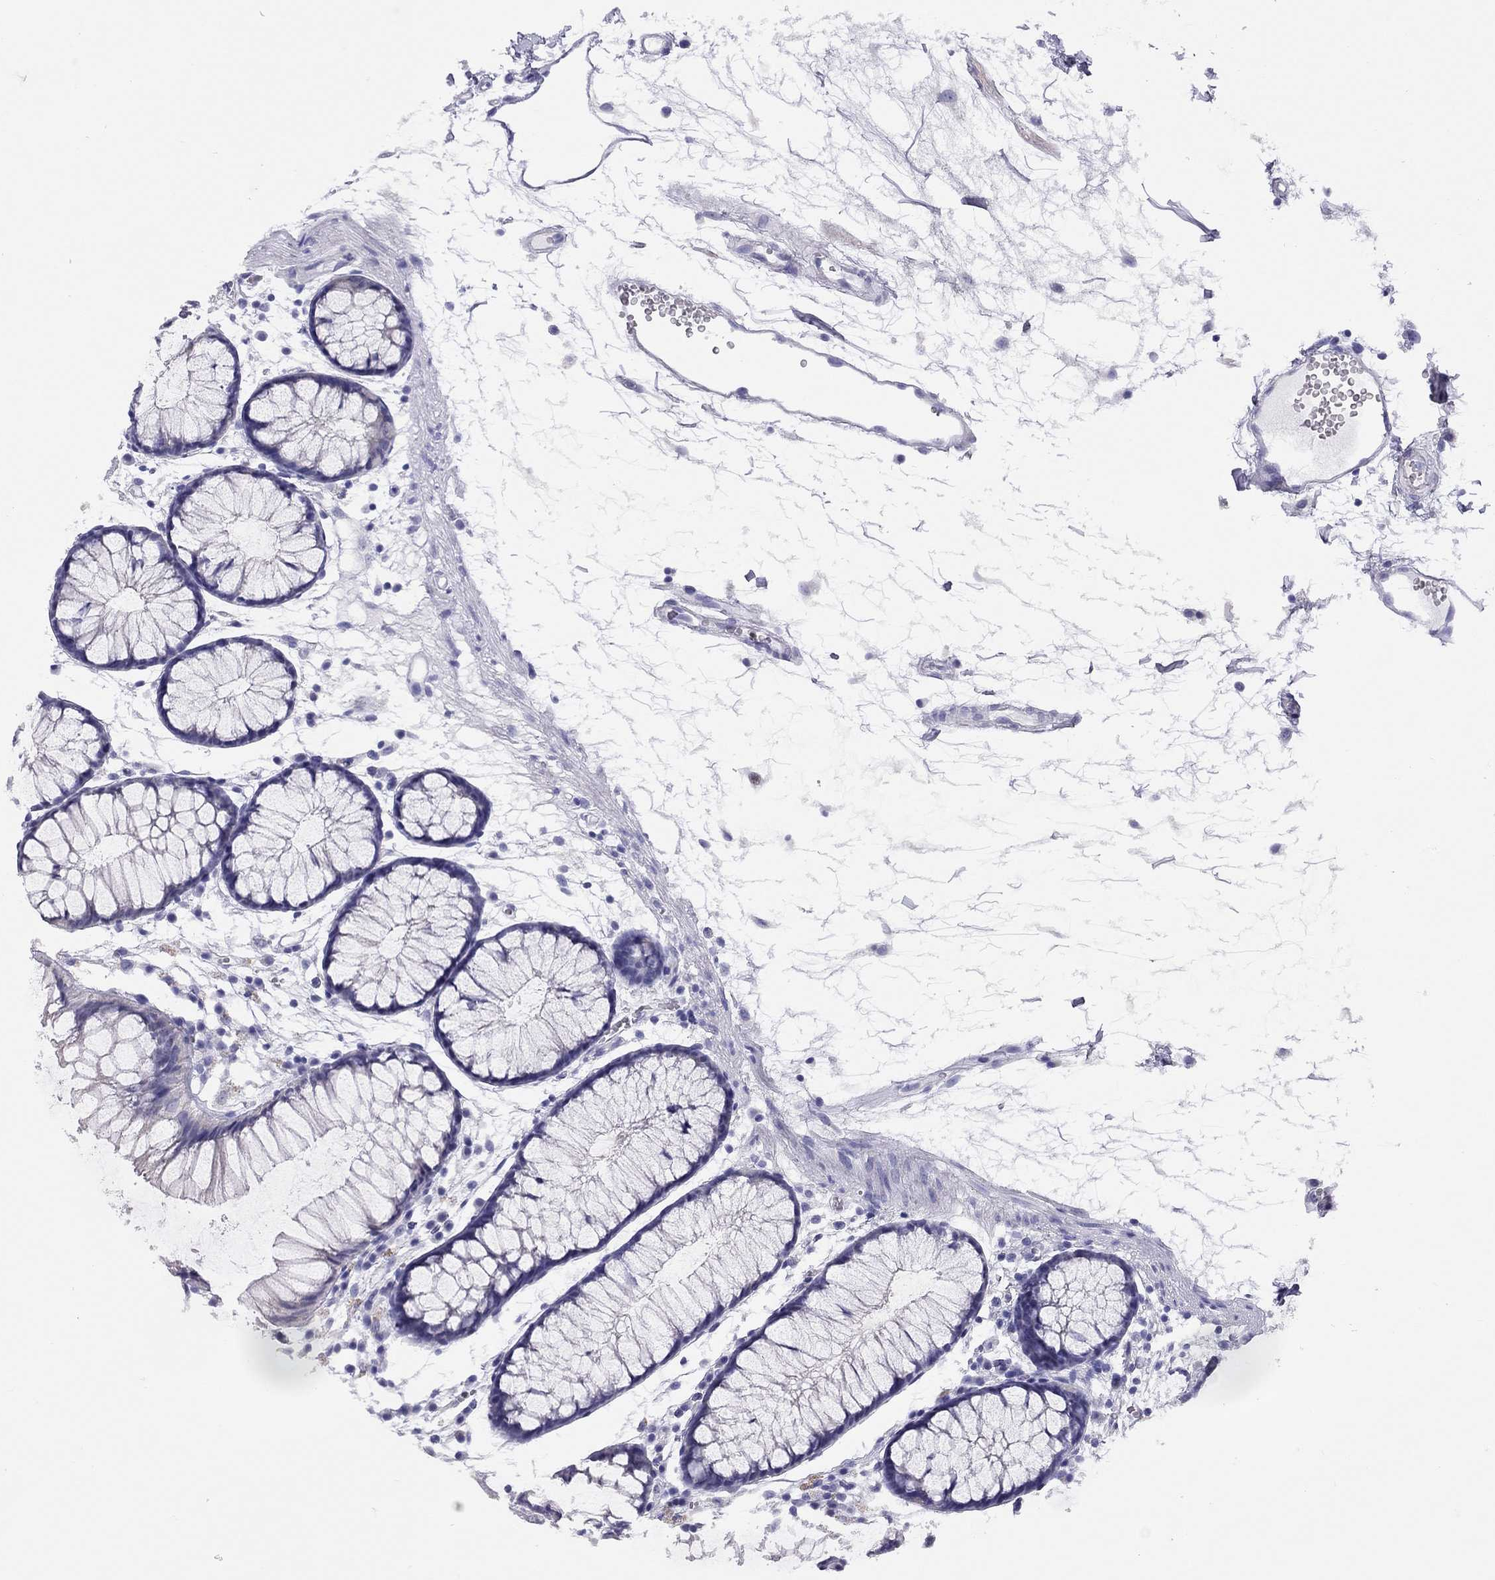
{"staining": {"intensity": "negative", "quantity": "none", "location": "none"}, "tissue": "colon", "cell_type": "Endothelial cells", "image_type": "normal", "snomed": [{"axis": "morphology", "description": "Normal tissue, NOS"}, {"axis": "morphology", "description": "Adenocarcinoma, NOS"}, {"axis": "topography", "description": "Colon"}], "caption": "A high-resolution photomicrograph shows IHC staining of normal colon, which reveals no significant staining in endothelial cells.", "gene": "LRIT2", "patient": {"sex": "male", "age": 65}}